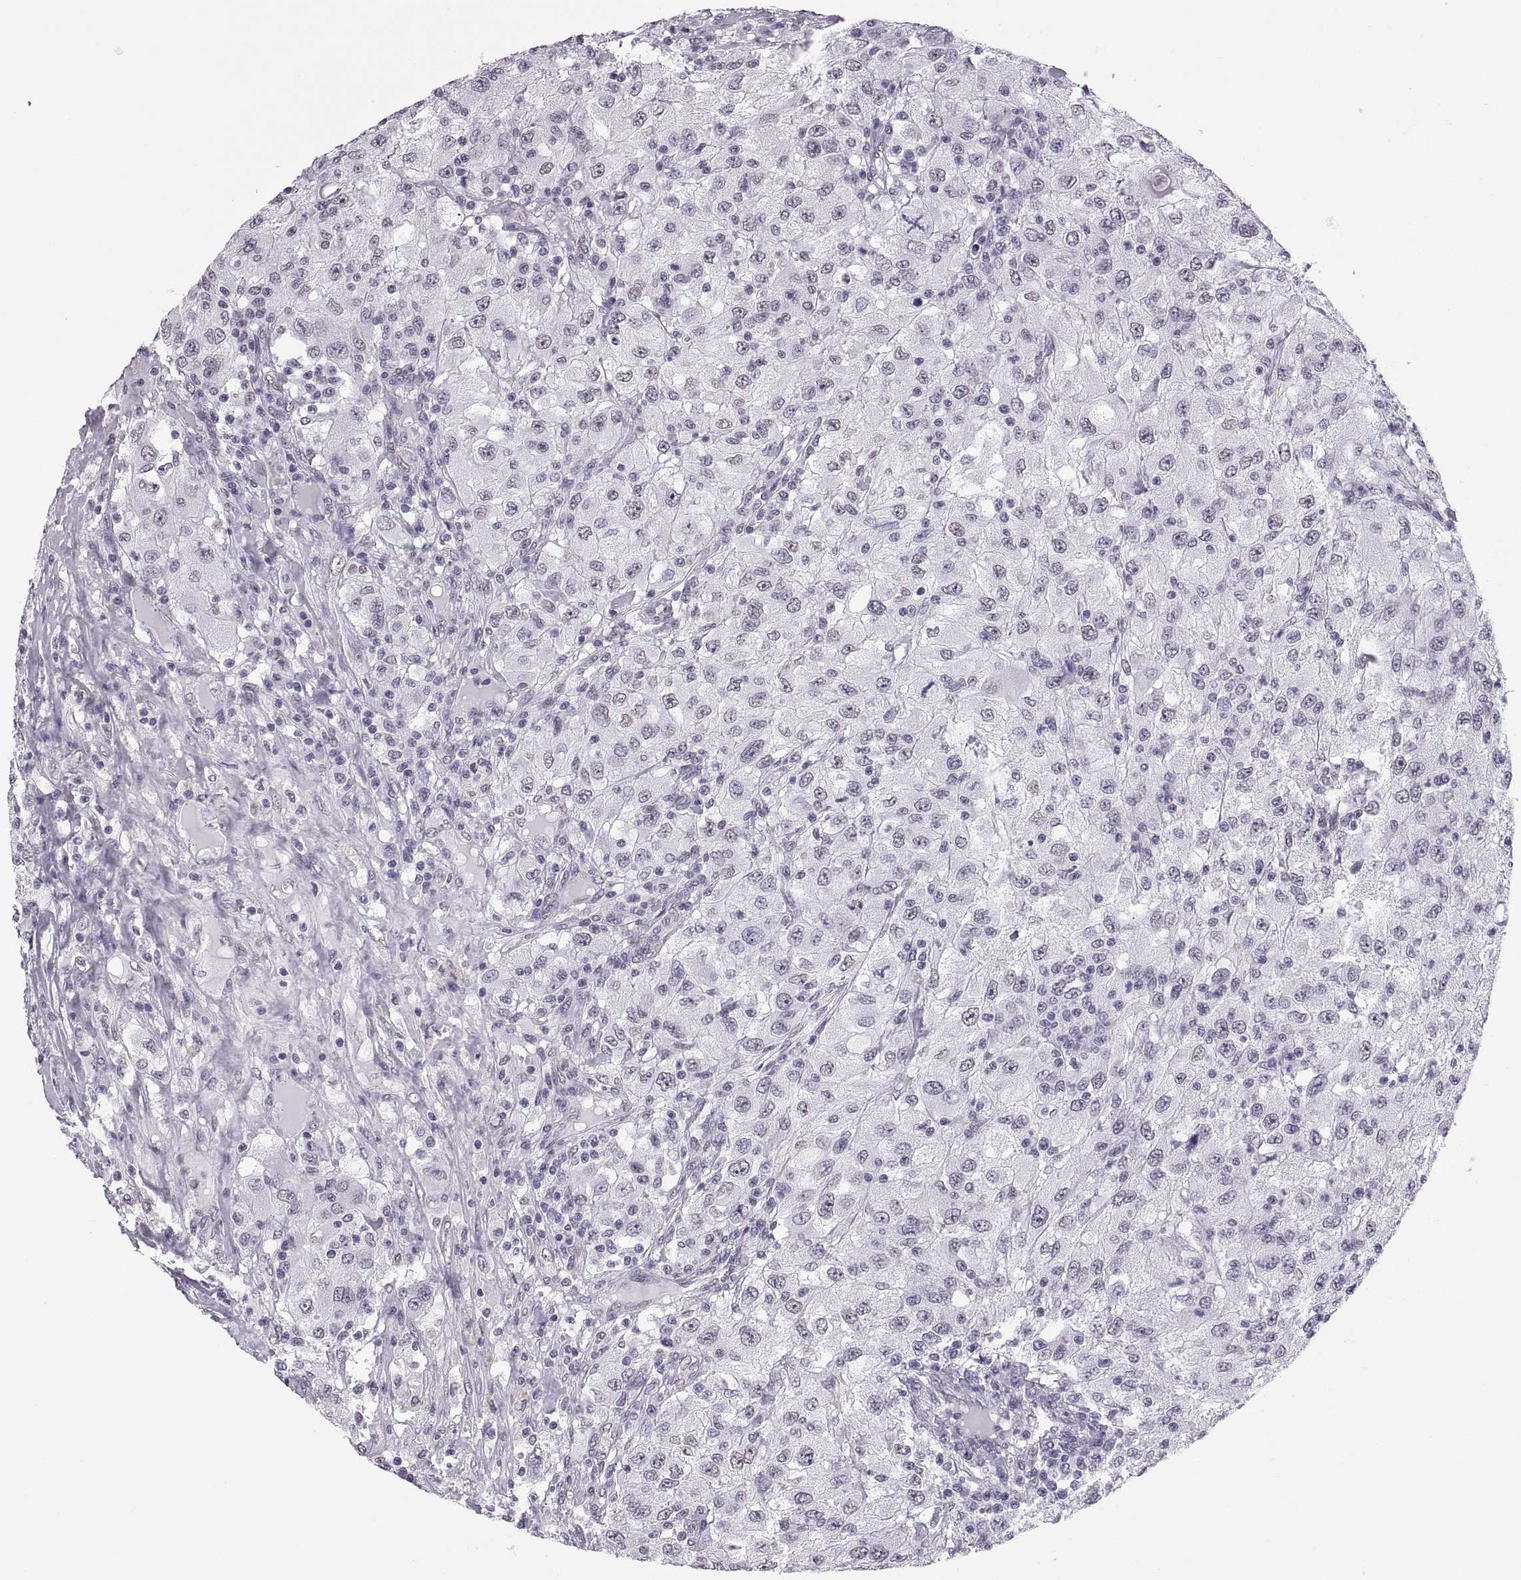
{"staining": {"intensity": "negative", "quantity": "none", "location": "none"}, "tissue": "renal cancer", "cell_type": "Tumor cells", "image_type": "cancer", "snomed": [{"axis": "morphology", "description": "Adenocarcinoma, NOS"}, {"axis": "topography", "description": "Kidney"}], "caption": "This is an immunohistochemistry (IHC) photomicrograph of human renal adenocarcinoma. There is no staining in tumor cells.", "gene": "CARTPT", "patient": {"sex": "female", "age": 67}}